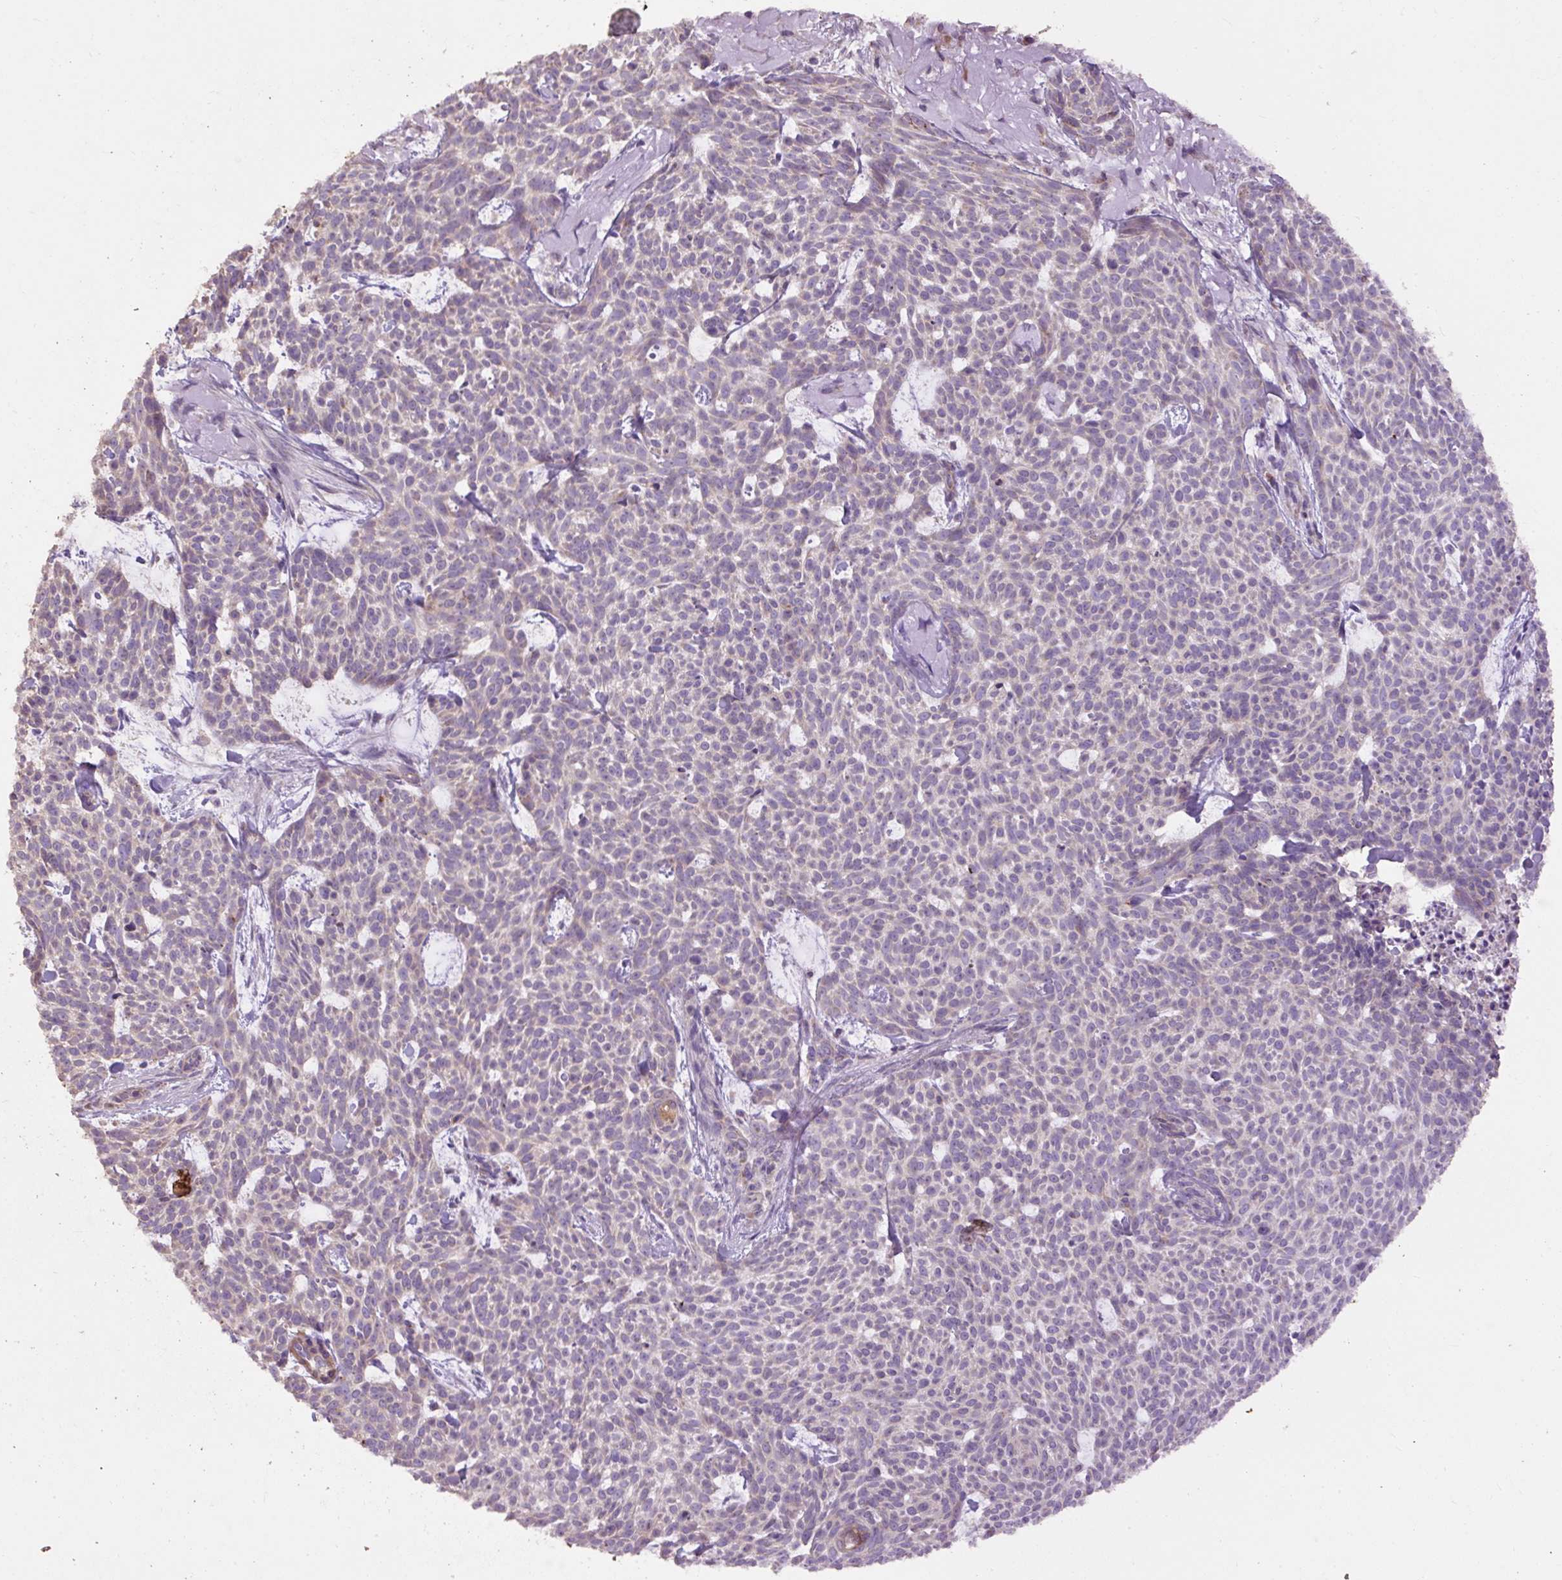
{"staining": {"intensity": "negative", "quantity": "none", "location": "none"}, "tissue": "skin cancer", "cell_type": "Tumor cells", "image_type": "cancer", "snomed": [{"axis": "morphology", "description": "Basal cell carcinoma"}, {"axis": "topography", "description": "Skin"}], "caption": "Immunohistochemistry micrograph of neoplastic tissue: human skin cancer (basal cell carcinoma) stained with DAB (3,3'-diaminobenzidine) displays no significant protein expression in tumor cells.", "gene": "ABR", "patient": {"sex": "female", "age": 93}}